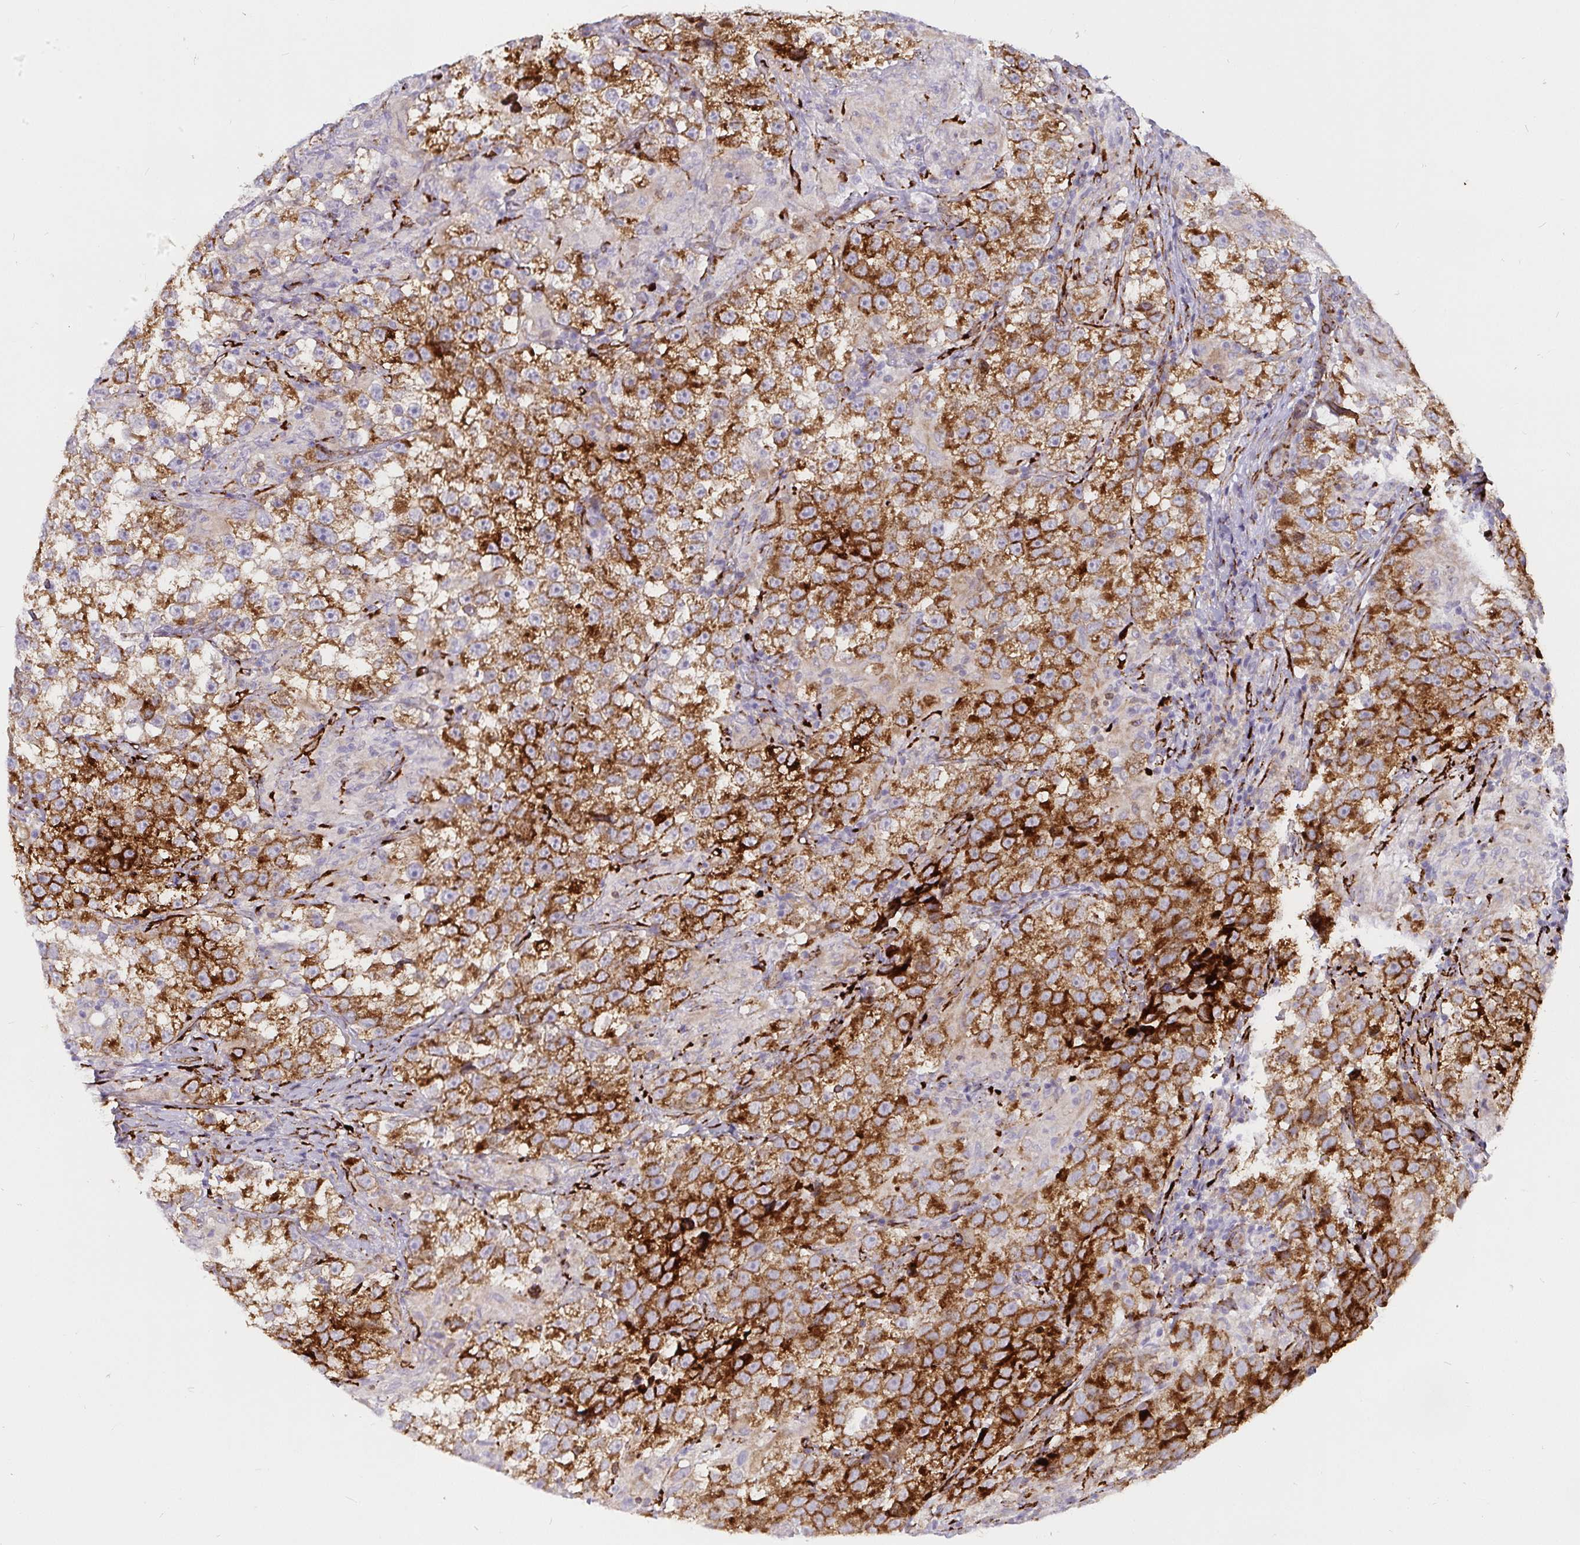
{"staining": {"intensity": "strong", "quantity": ">75%", "location": "cytoplasmic/membranous"}, "tissue": "testis cancer", "cell_type": "Tumor cells", "image_type": "cancer", "snomed": [{"axis": "morphology", "description": "Seminoma, NOS"}, {"axis": "topography", "description": "Testis"}], "caption": "The immunohistochemical stain labels strong cytoplasmic/membranous positivity in tumor cells of testis cancer (seminoma) tissue.", "gene": "P4HA2", "patient": {"sex": "male", "age": 46}}